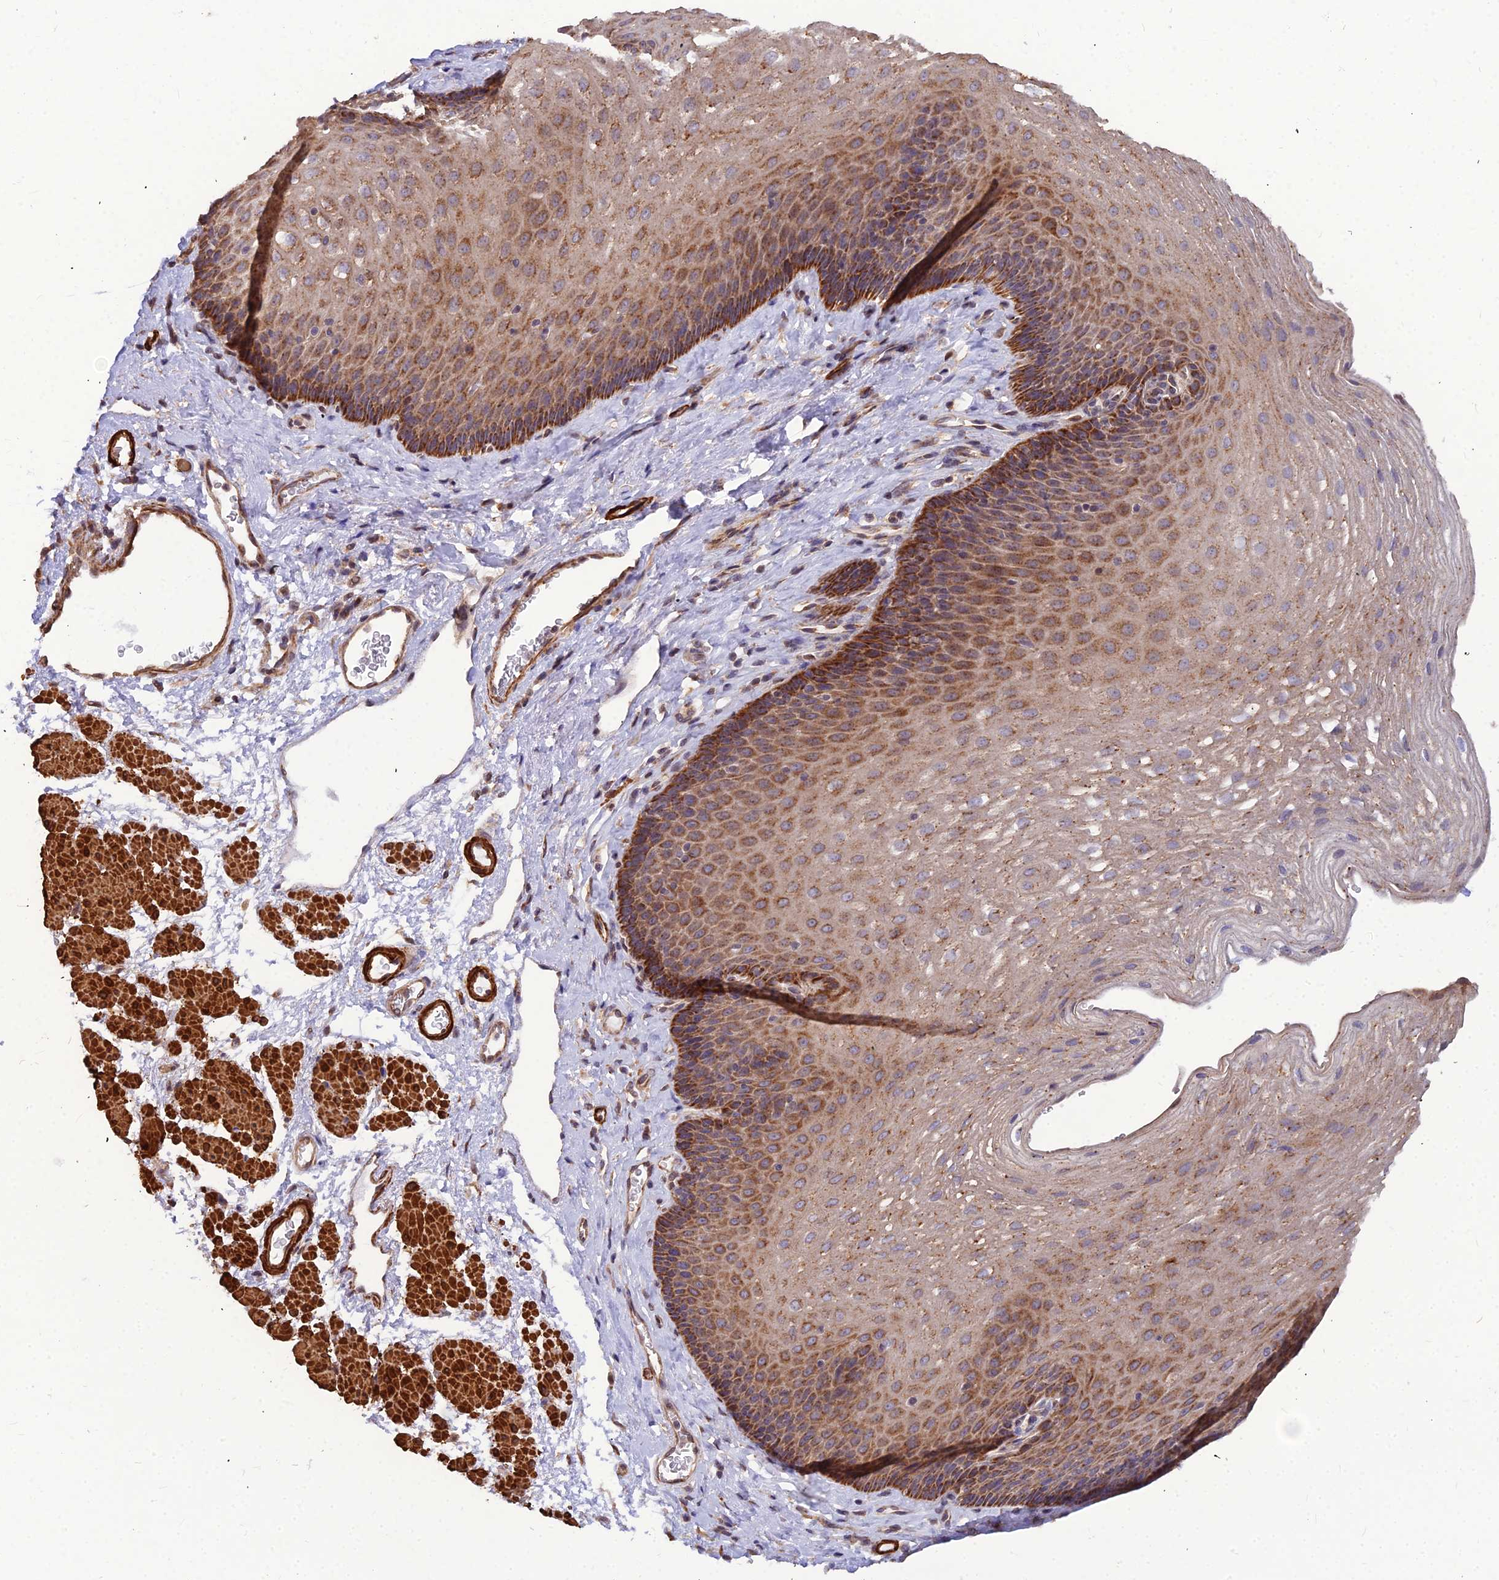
{"staining": {"intensity": "moderate", "quantity": ">75%", "location": "cytoplasmic/membranous"}, "tissue": "esophagus", "cell_type": "Squamous epithelial cells", "image_type": "normal", "snomed": [{"axis": "morphology", "description": "Normal tissue, NOS"}, {"axis": "topography", "description": "Esophagus"}], "caption": "This histopathology image exhibits IHC staining of unremarkable esophagus, with medium moderate cytoplasmic/membranous expression in about >75% of squamous epithelial cells.", "gene": "LEKR1", "patient": {"sex": "female", "age": 66}}